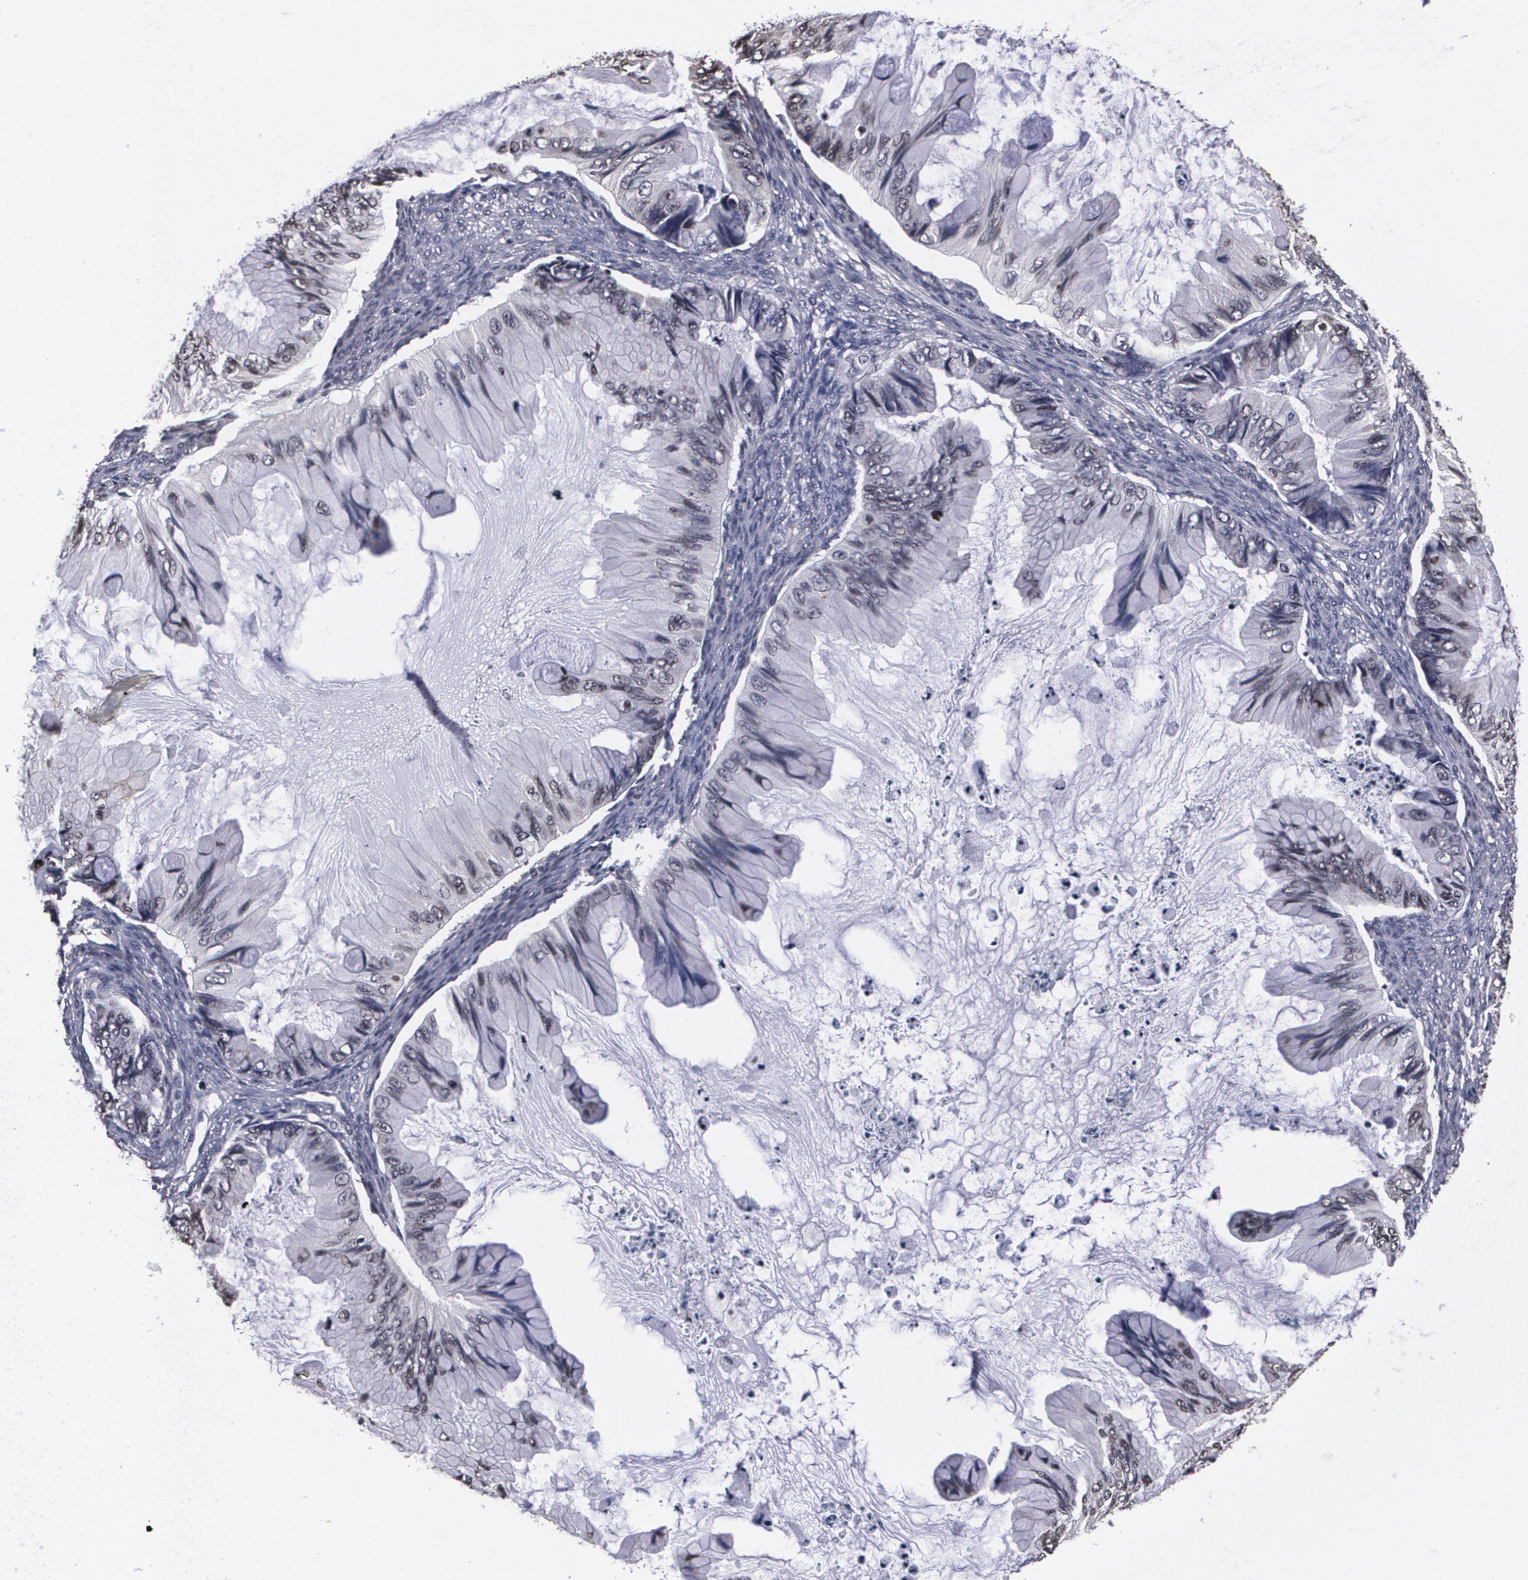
{"staining": {"intensity": "negative", "quantity": "none", "location": "none"}, "tissue": "ovarian cancer", "cell_type": "Tumor cells", "image_type": "cancer", "snomed": [{"axis": "morphology", "description": "Cystadenocarcinoma, mucinous, NOS"}, {"axis": "topography", "description": "Ovary"}], "caption": "The micrograph demonstrates no staining of tumor cells in ovarian mucinous cystadenocarcinoma.", "gene": "MVP", "patient": {"sex": "female", "age": 36}}